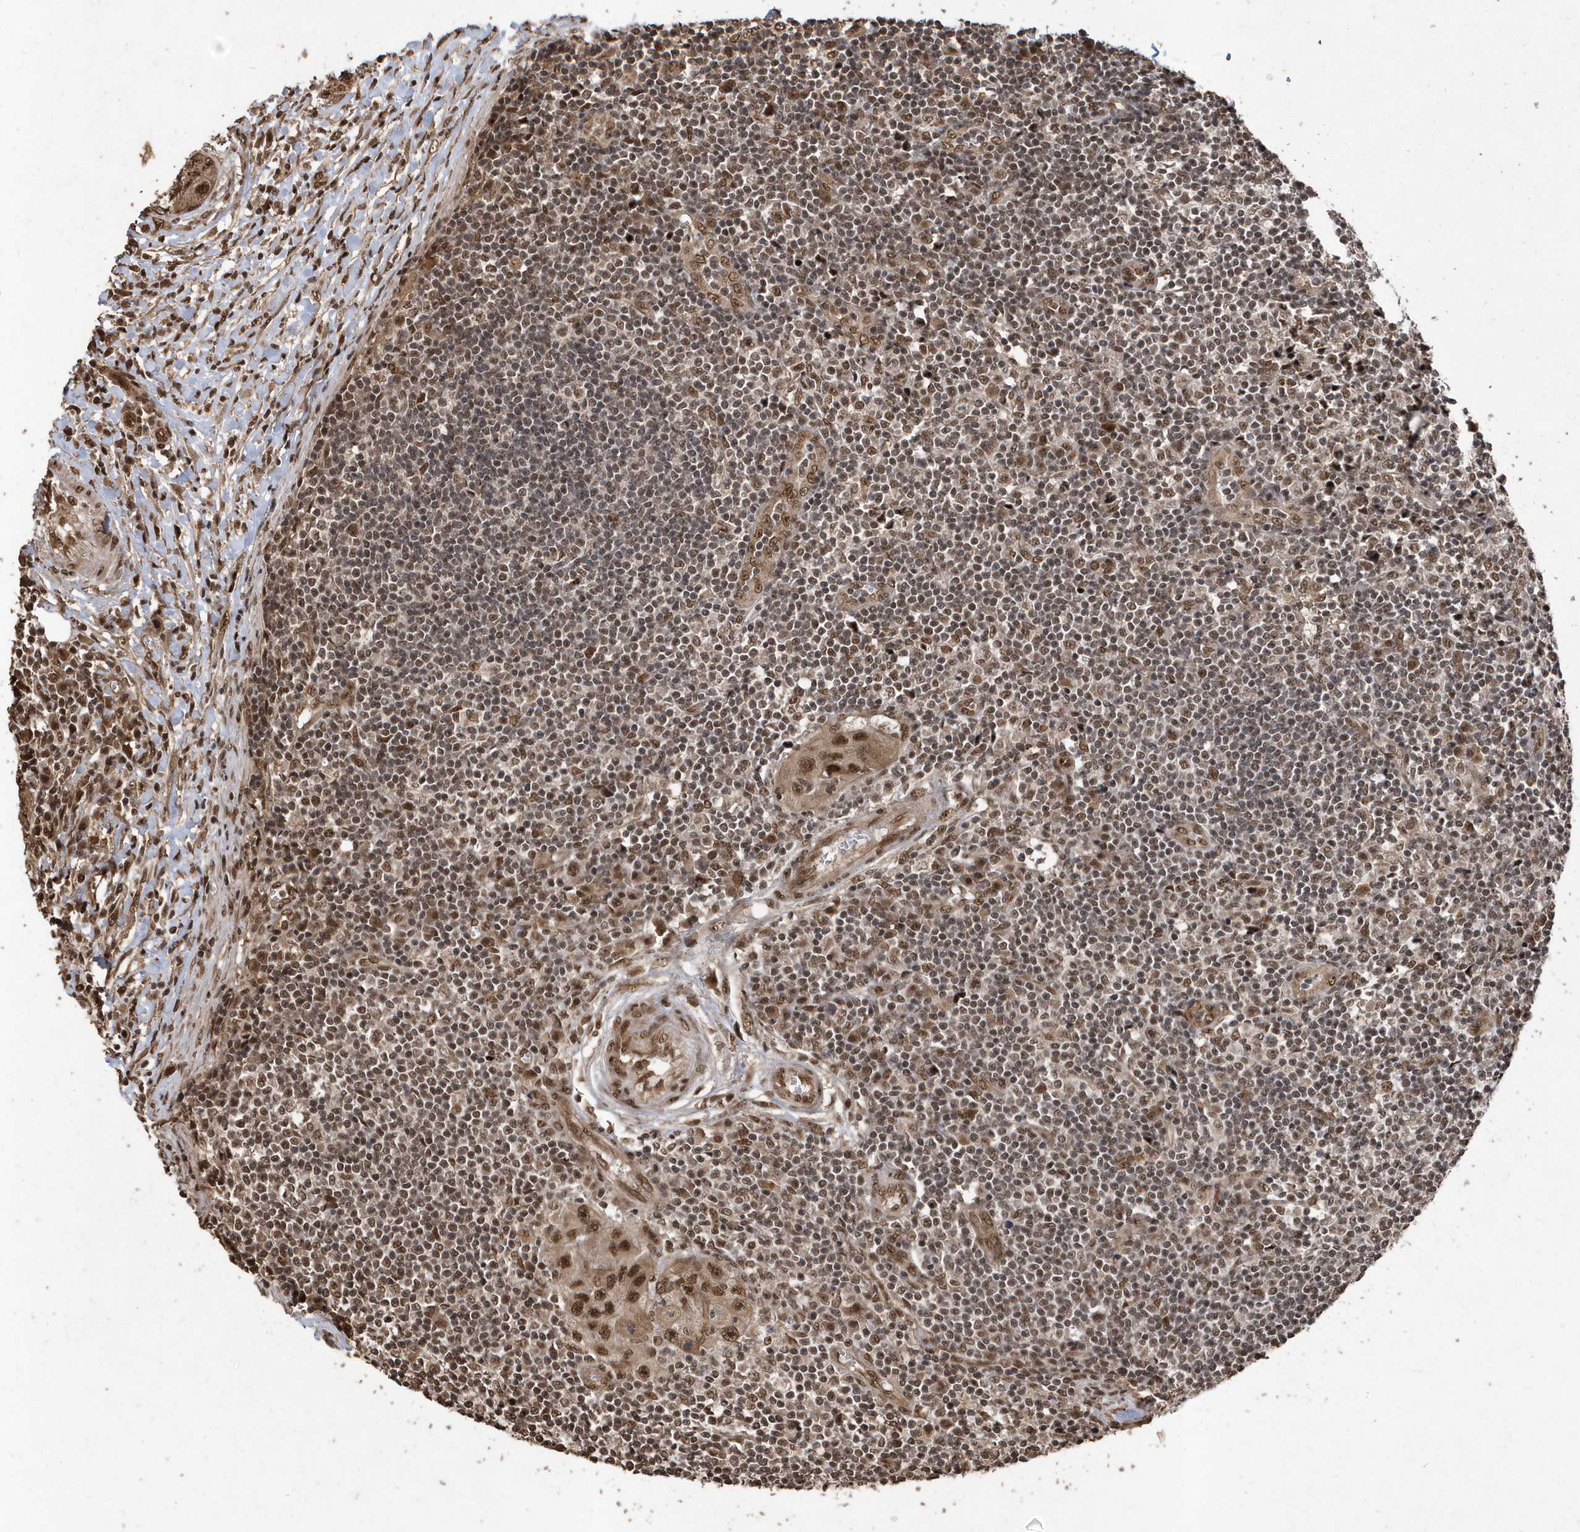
{"staining": {"intensity": "moderate", "quantity": "25%-75%", "location": "nuclear"}, "tissue": "lymph node", "cell_type": "Non-germinal center cells", "image_type": "normal", "snomed": [{"axis": "morphology", "description": "Normal tissue, NOS"}, {"axis": "morphology", "description": "Squamous cell carcinoma, metastatic, NOS"}, {"axis": "topography", "description": "Lymph node"}], "caption": "A micrograph showing moderate nuclear staining in about 25%-75% of non-germinal center cells in unremarkable lymph node, as visualized by brown immunohistochemical staining.", "gene": "INTS12", "patient": {"sex": "male", "age": 73}}